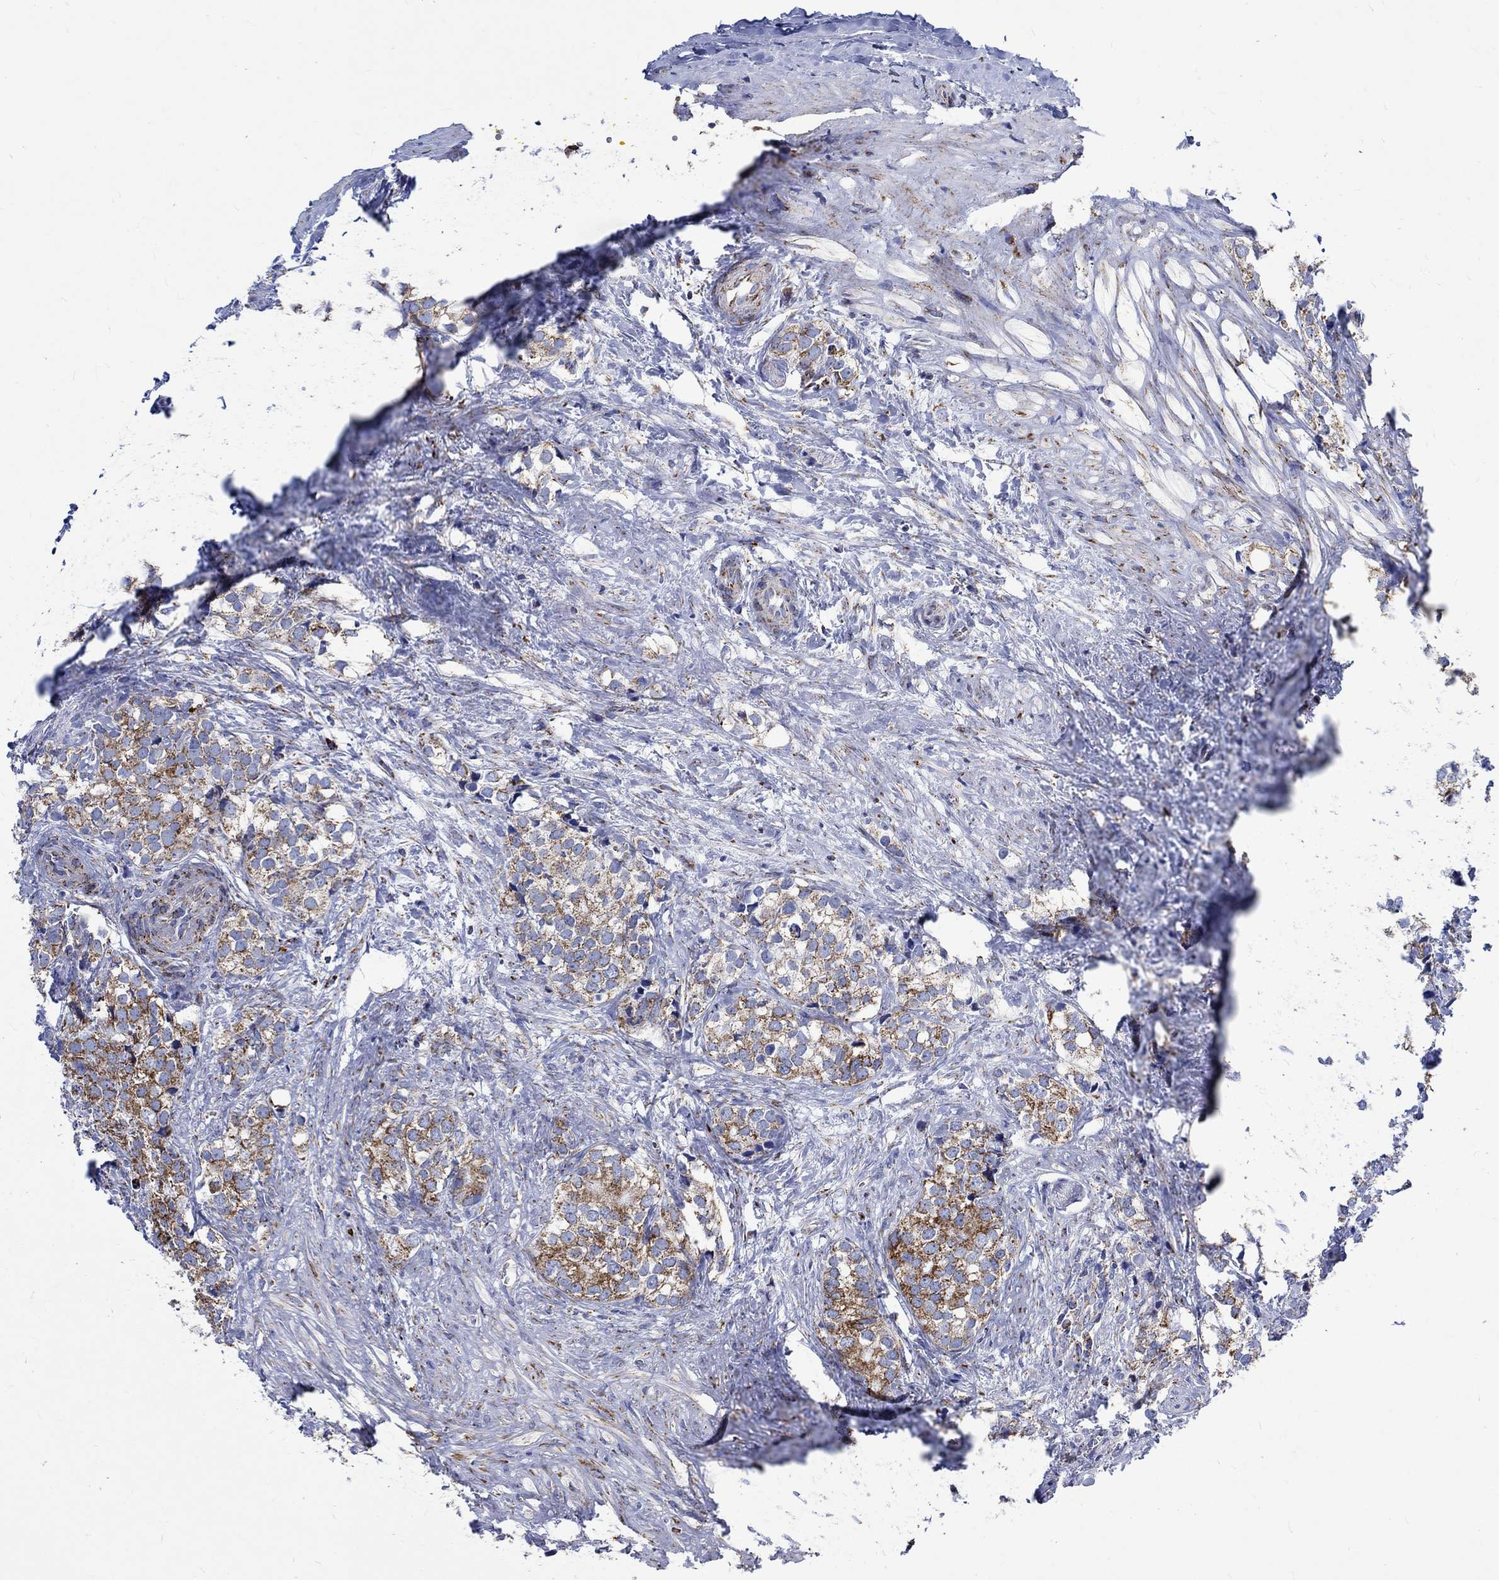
{"staining": {"intensity": "strong", "quantity": "25%-75%", "location": "cytoplasmic/membranous"}, "tissue": "prostate cancer", "cell_type": "Tumor cells", "image_type": "cancer", "snomed": [{"axis": "morphology", "description": "Adenocarcinoma, NOS"}, {"axis": "topography", "description": "Prostate and seminal vesicle, NOS"}], "caption": "Immunohistochemistry of prostate adenocarcinoma exhibits high levels of strong cytoplasmic/membranous staining in approximately 25%-75% of tumor cells. Ihc stains the protein of interest in brown and the nuclei are stained blue.", "gene": "RCE1", "patient": {"sex": "male", "age": 63}}